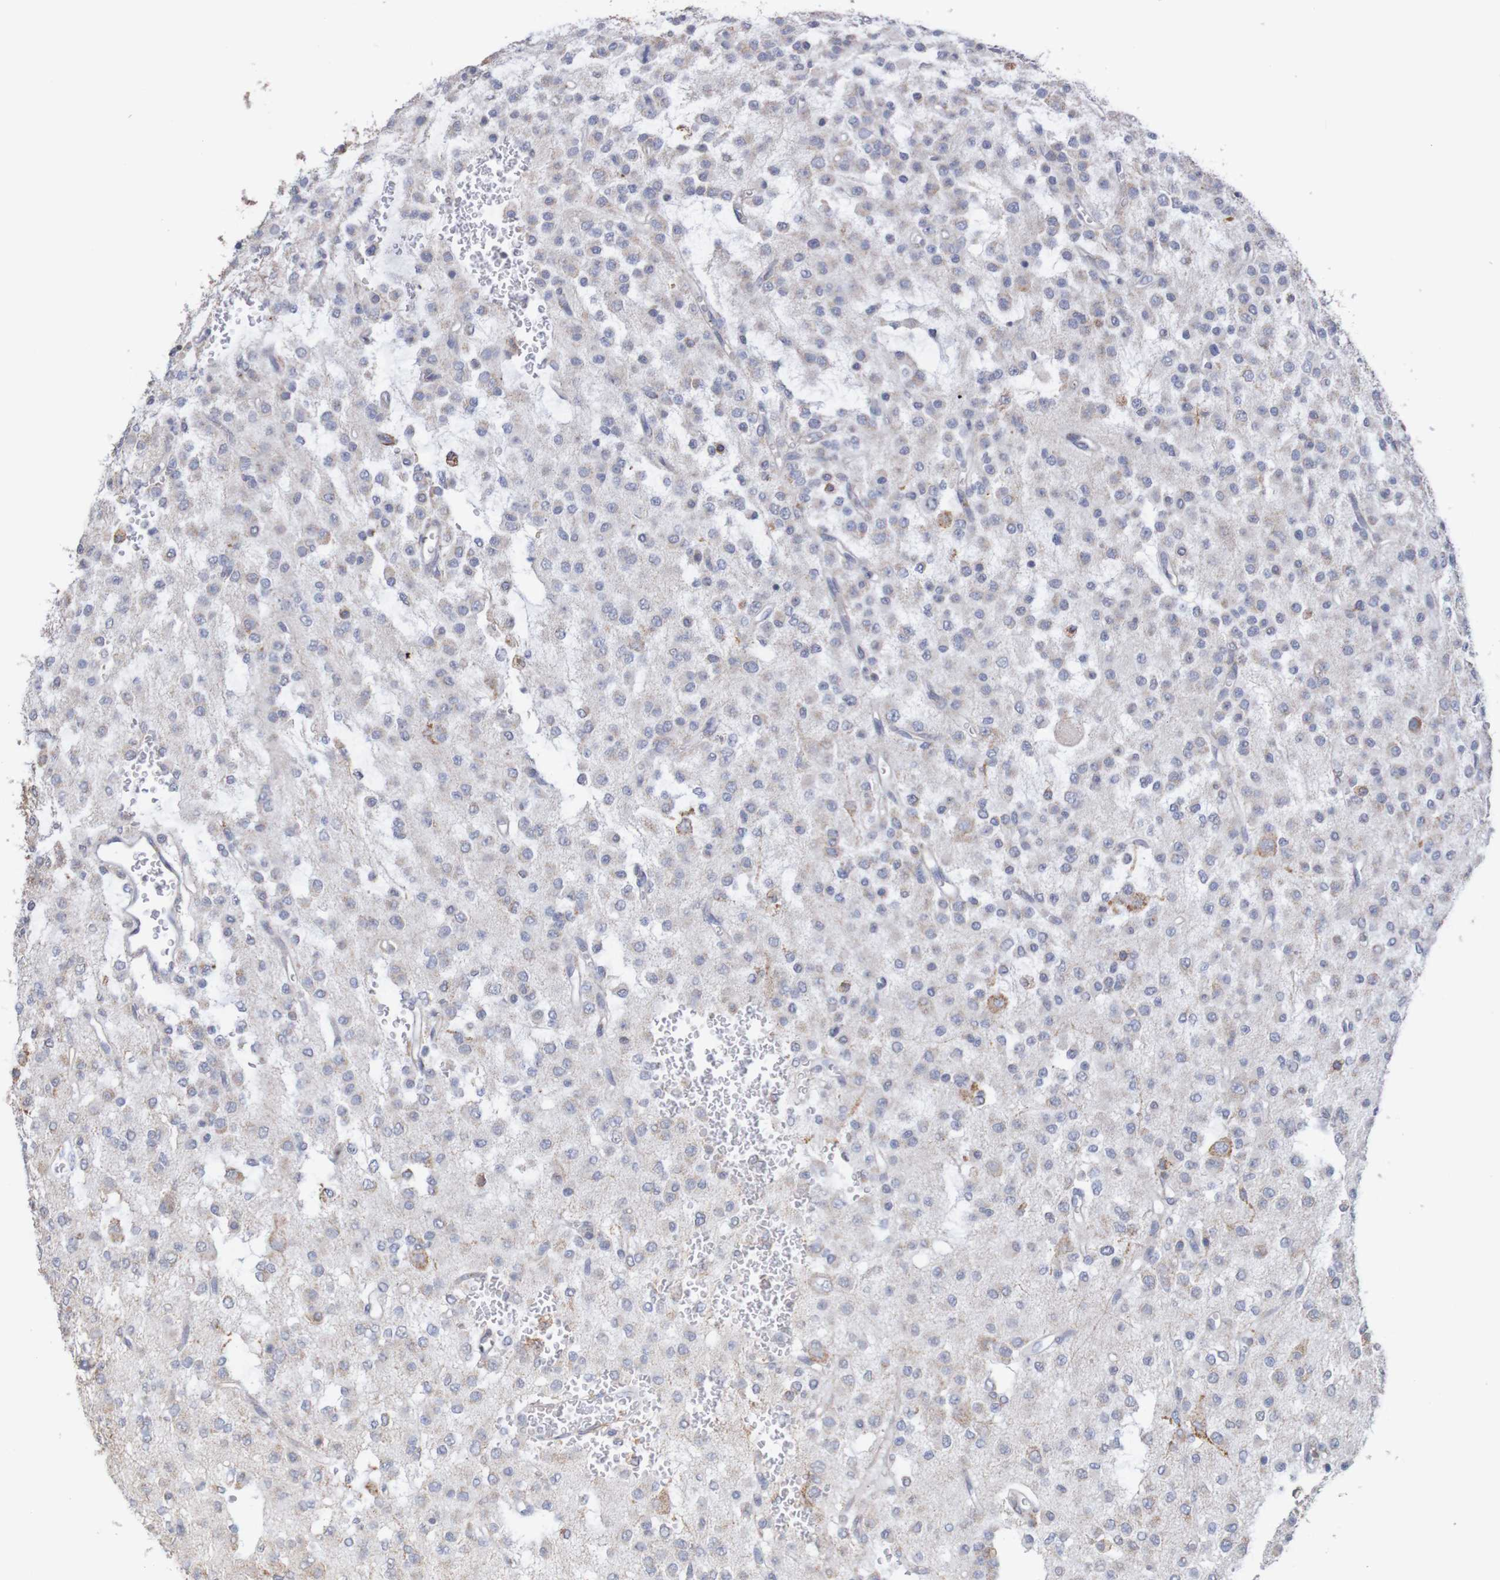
{"staining": {"intensity": "negative", "quantity": "none", "location": "none"}, "tissue": "glioma", "cell_type": "Tumor cells", "image_type": "cancer", "snomed": [{"axis": "morphology", "description": "Glioma, malignant, Low grade"}, {"axis": "topography", "description": "Brain"}], "caption": "The photomicrograph reveals no staining of tumor cells in glioma.", "gene": "PDIA3", "patient": {"sex": "male", "age": 38}}